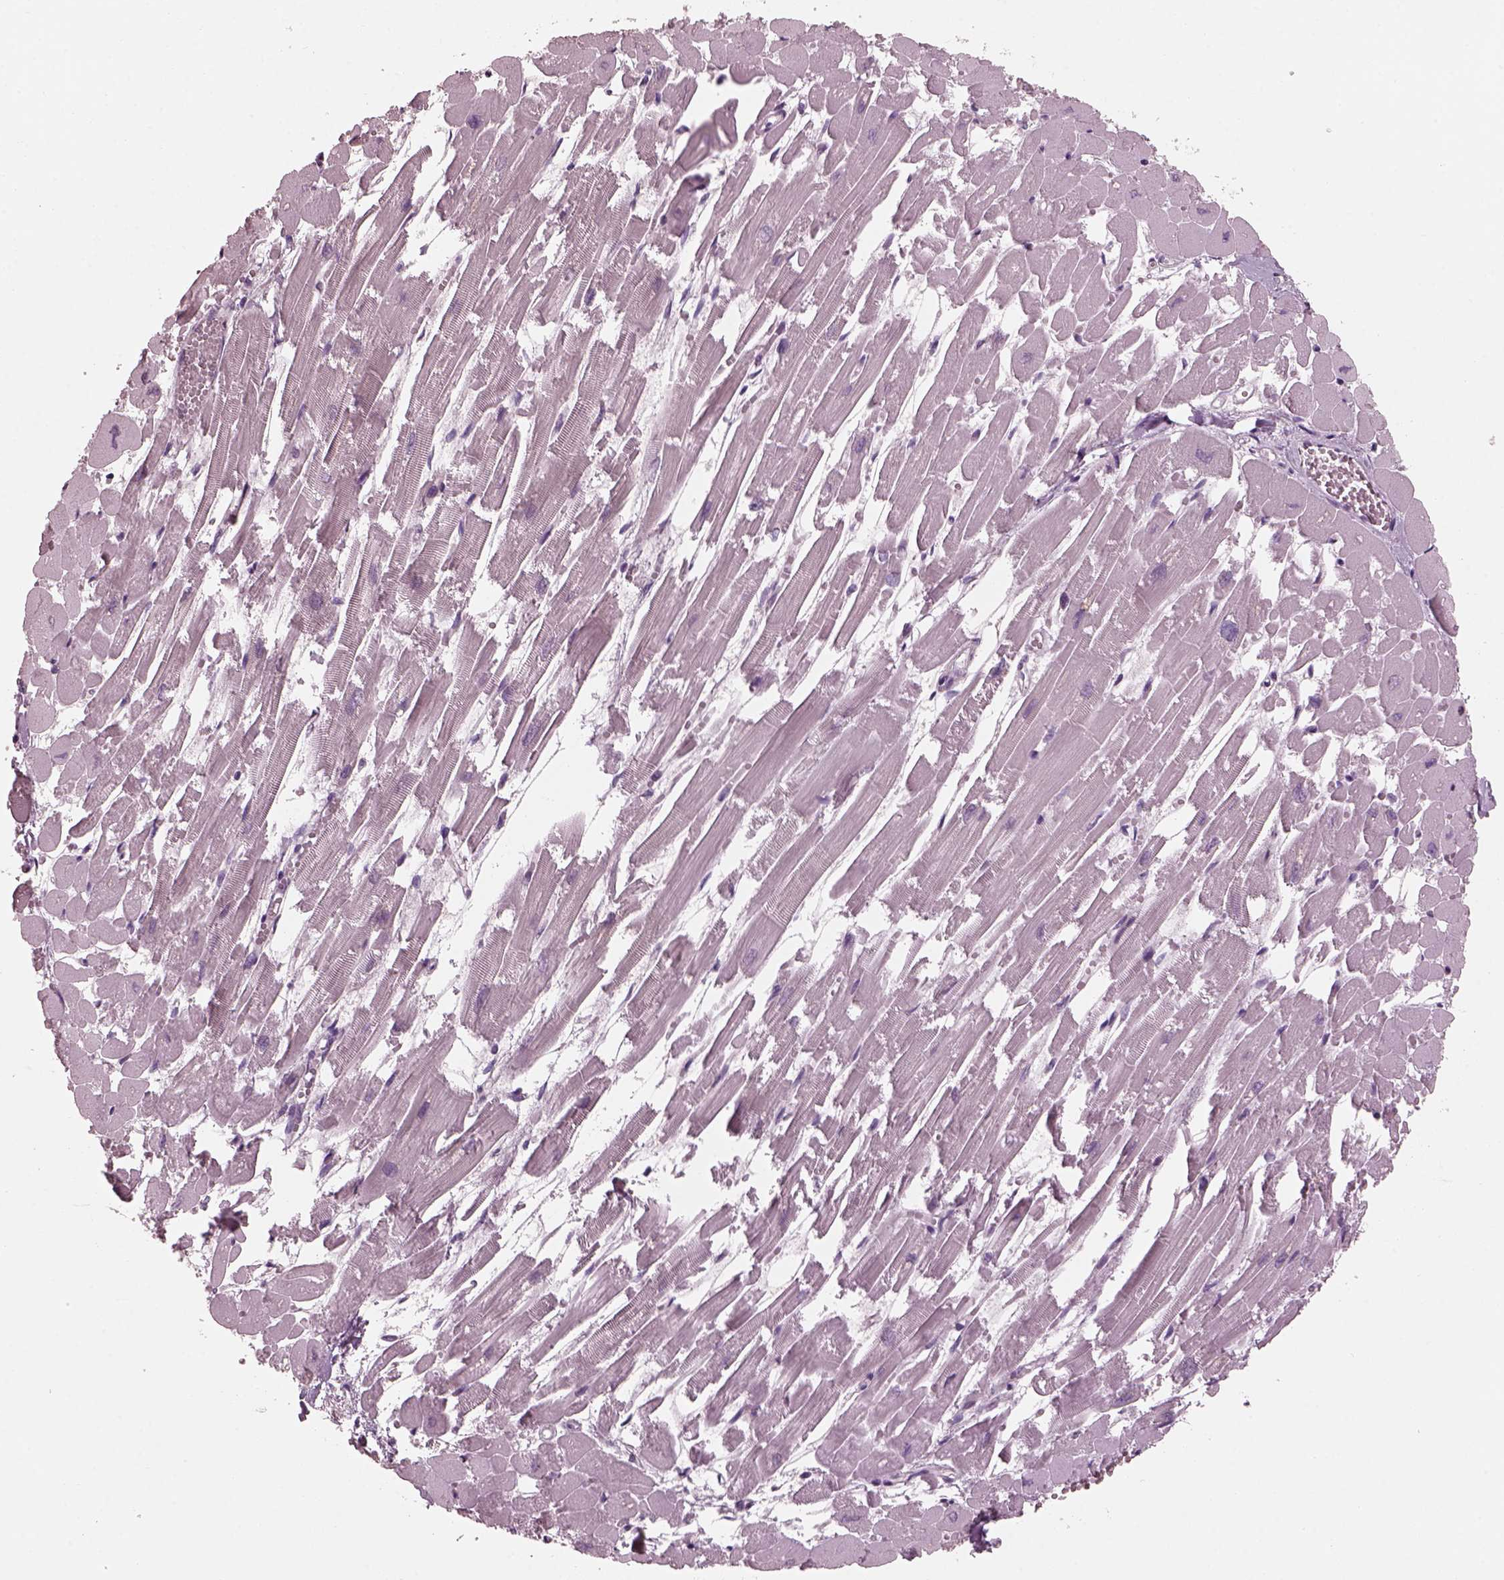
{"staining": {"intensity": "negative", "quantity": "none", "location": "none"}, "tissue": "heart muscle", "cell_type": "Cardiomyocytes", "image_type": "normal", "snomed": [{"axis": "morphology", "description": "Normal tissue, NOS"}, {"axis": "topography", "description": "Heart"}], "caption": "Cardiomyocytes show no significant protein positivity in benign heart muscle. Brightfield microscopy of immunohistochemistry stained with DAB (brown) and hematoxylin (blue), captured at high magnification.", "gene": "TSKS", "patient": {"sex": "female", "age": 52}}